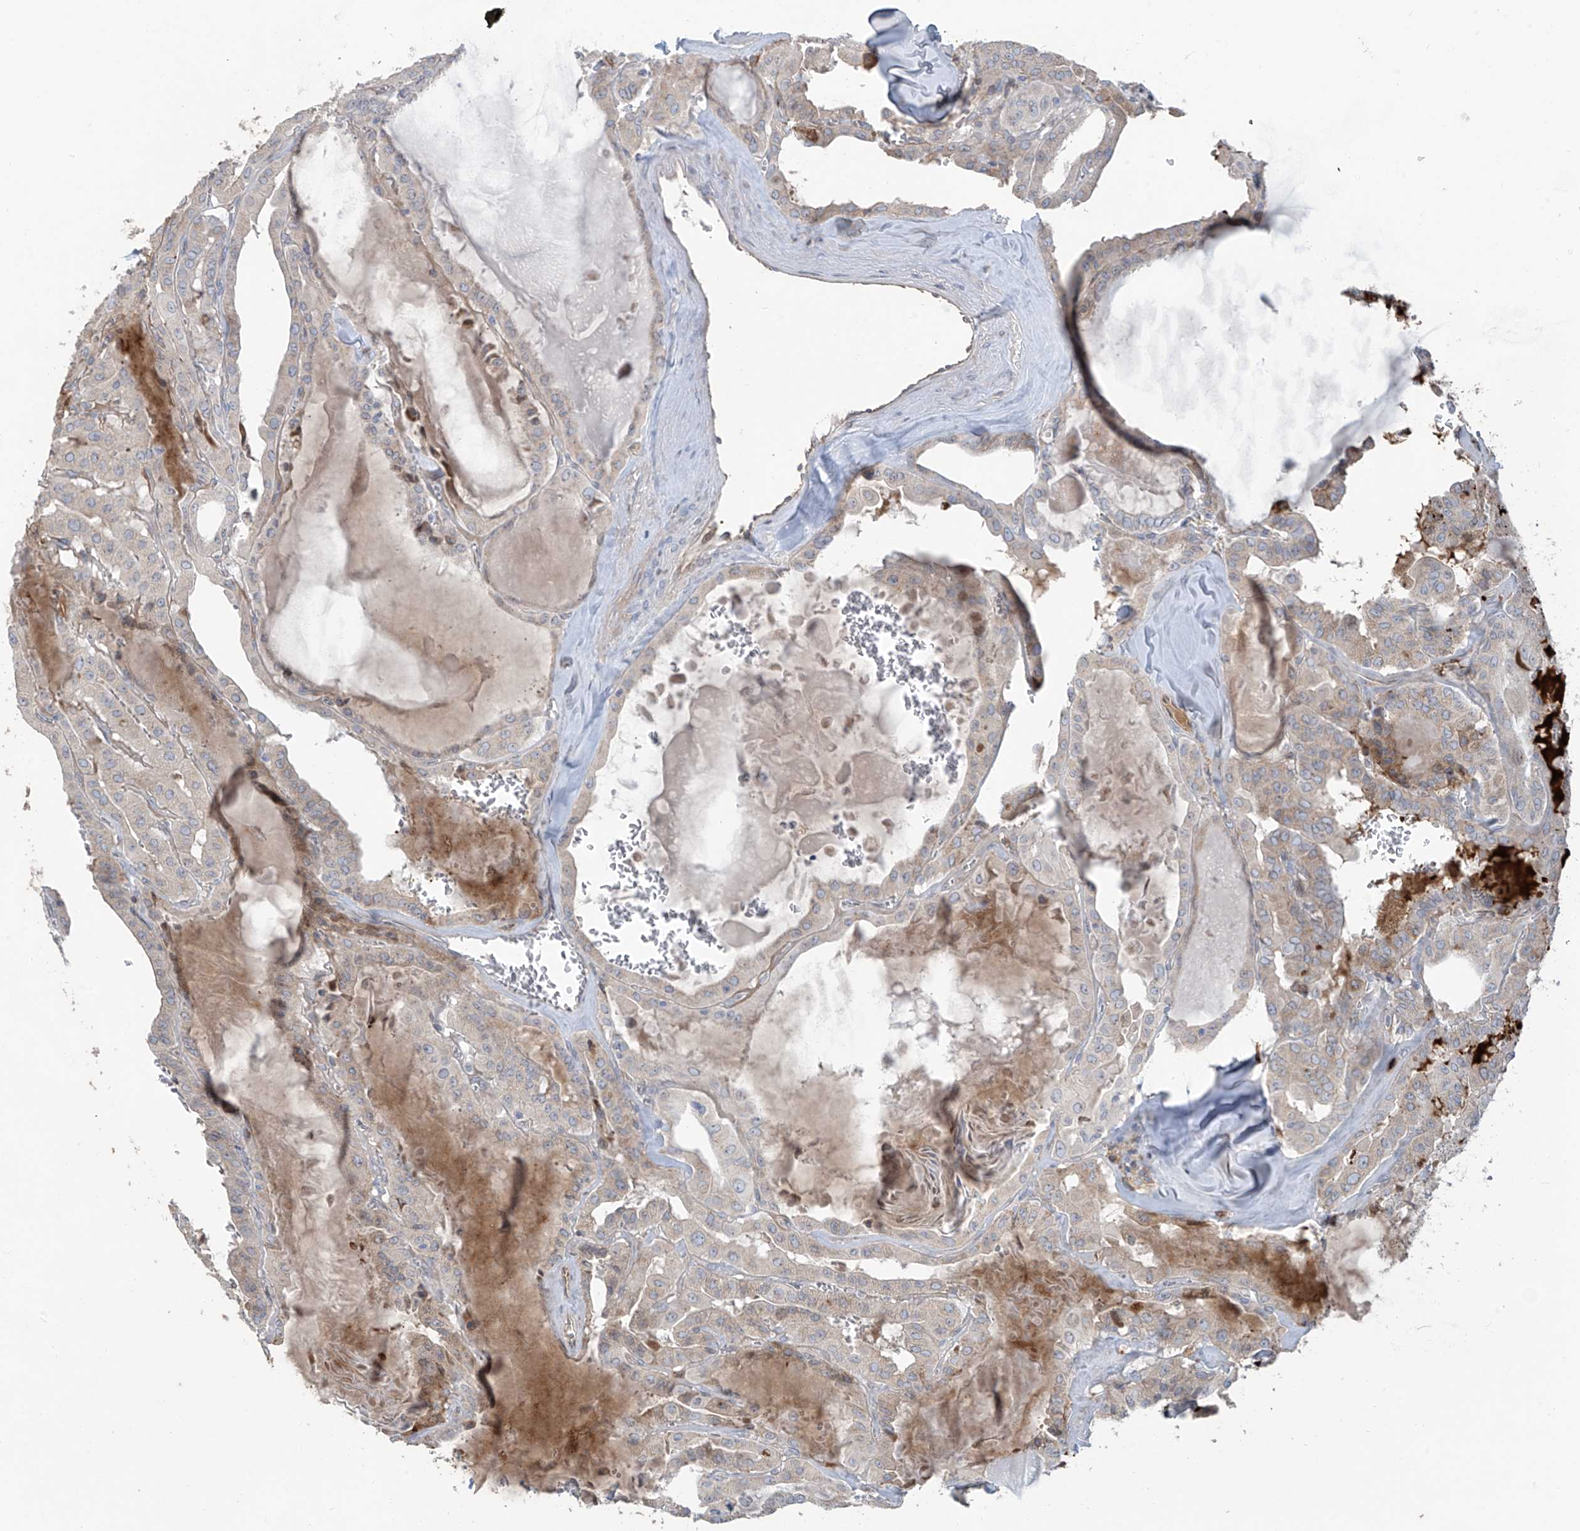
{"staining": {"intensity": "weak", "quantity": "25%-75%", "location": "cytoplasmic/membranous"}, "tissue": "thyroid cancer", "cell_type": "Tumor cells", "image_type": "cancer", "snomed": [{"axis": "morphology", "description": "Papillary adenocarcinoma, NOS"}, {"axis": "topography", "description": "Thyroid gland"}], "caption": "An IHC photomicrograph of neoplastic tissue is shown. Protein staining in brown highlights weak cytoplasmic/membranous positivity in thyroid cancer (papillary adenocarcinoma) within tumor cells.", "gene": "ABTB1", "patient": {"sex": "male", "age": 52}}